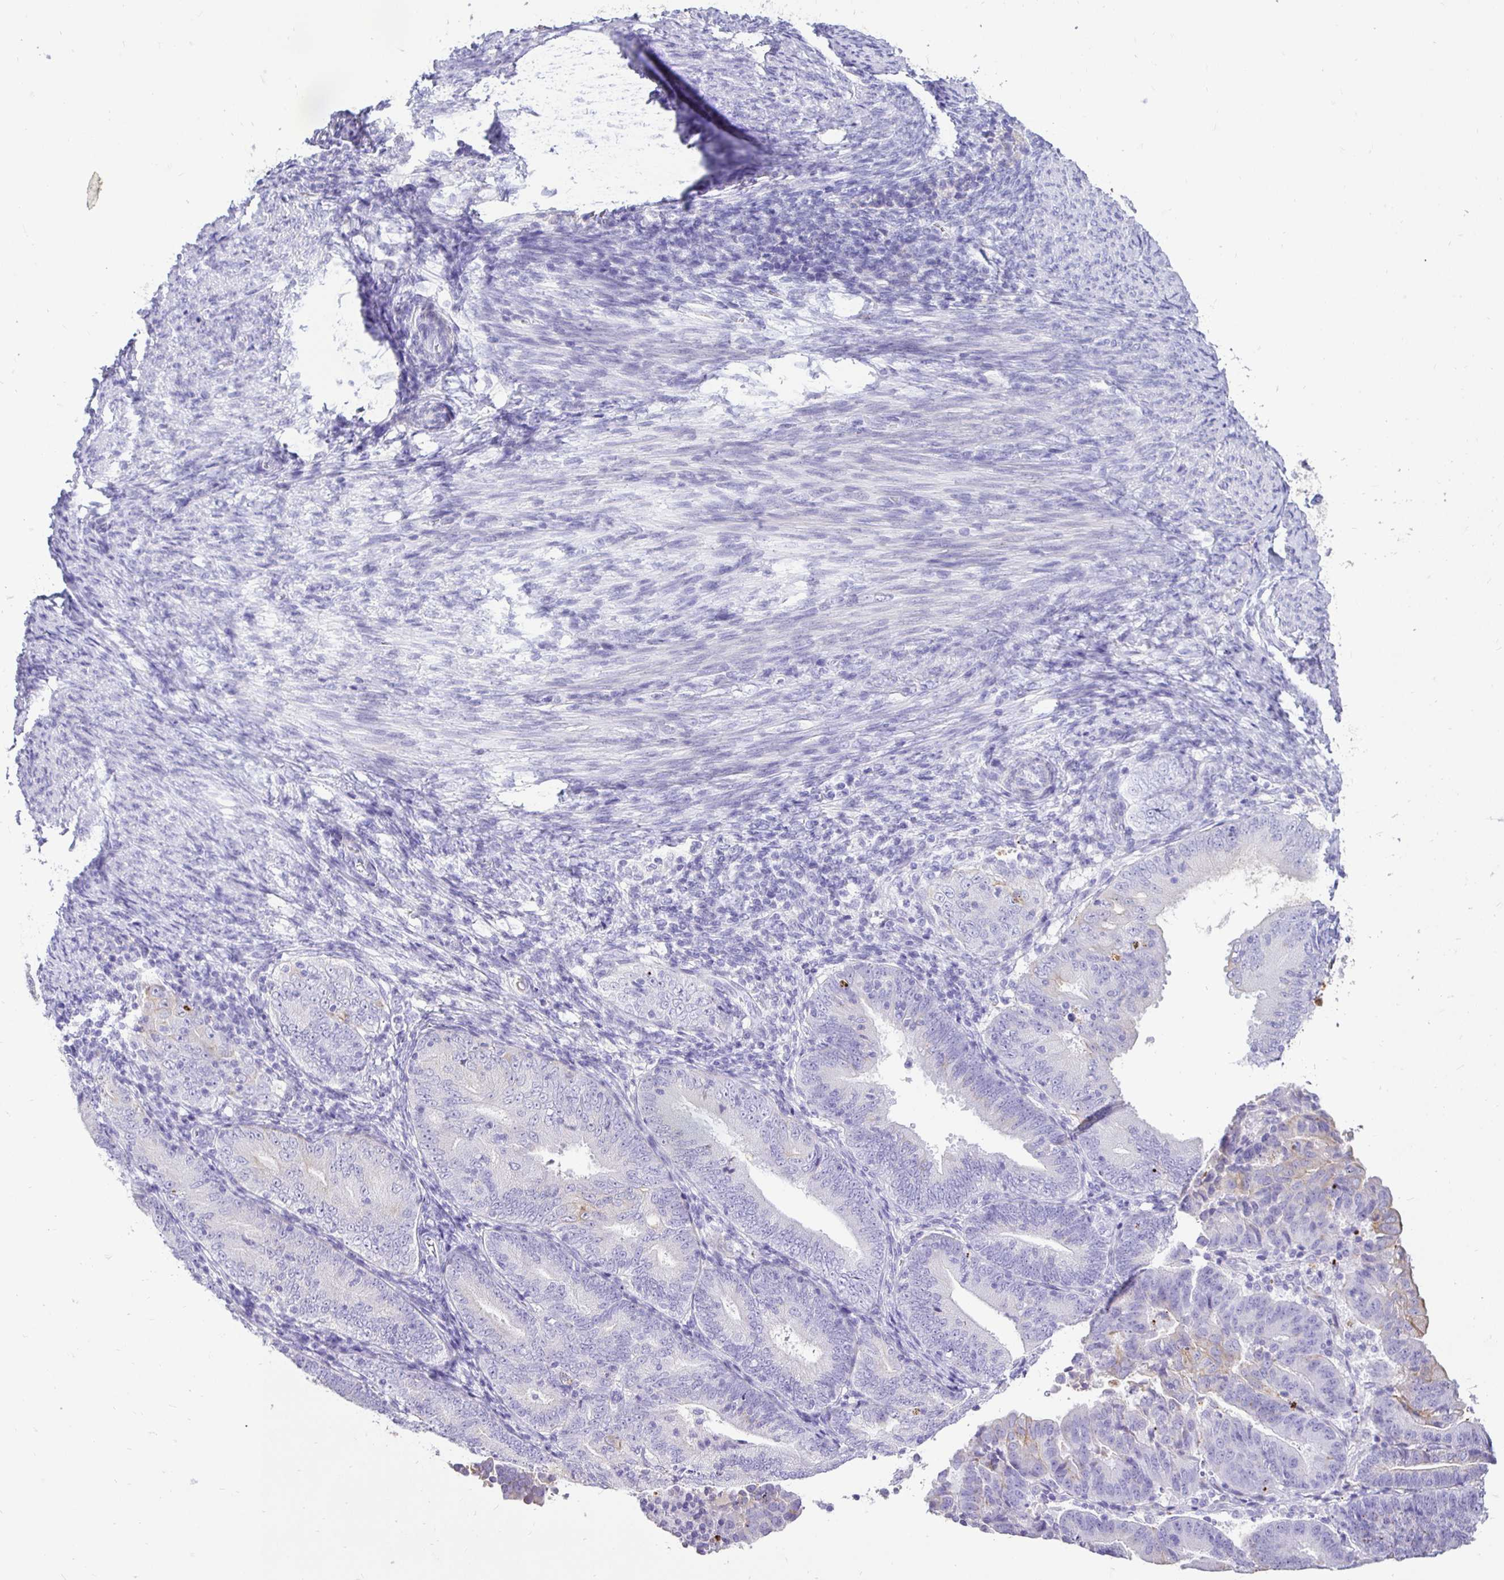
{"staining": {"intensity": "moderate", "quantity": "<25%", "location": "cytoplasmic/membranous"}, "tissue": "endometrial cancer", "cell_type": "Tumor cells", "image_type": "cancer", "snomed": [{"axis": "morphology", "description": "Adenocarcinoma, NOS"}, {"axis": "topography", "description": "Endometrium"}], "caption": "Immunohistochemistry (DAB (3,3'-diaminobenzidine)) staining of endometrial cancer (adenocarcinoma) exhibits moderate cytoplasmic/membranous protein positivity in about <25% of tumor cells.", "gene": "TAF1D", "patient": {"sex": "female", "age": 70}}